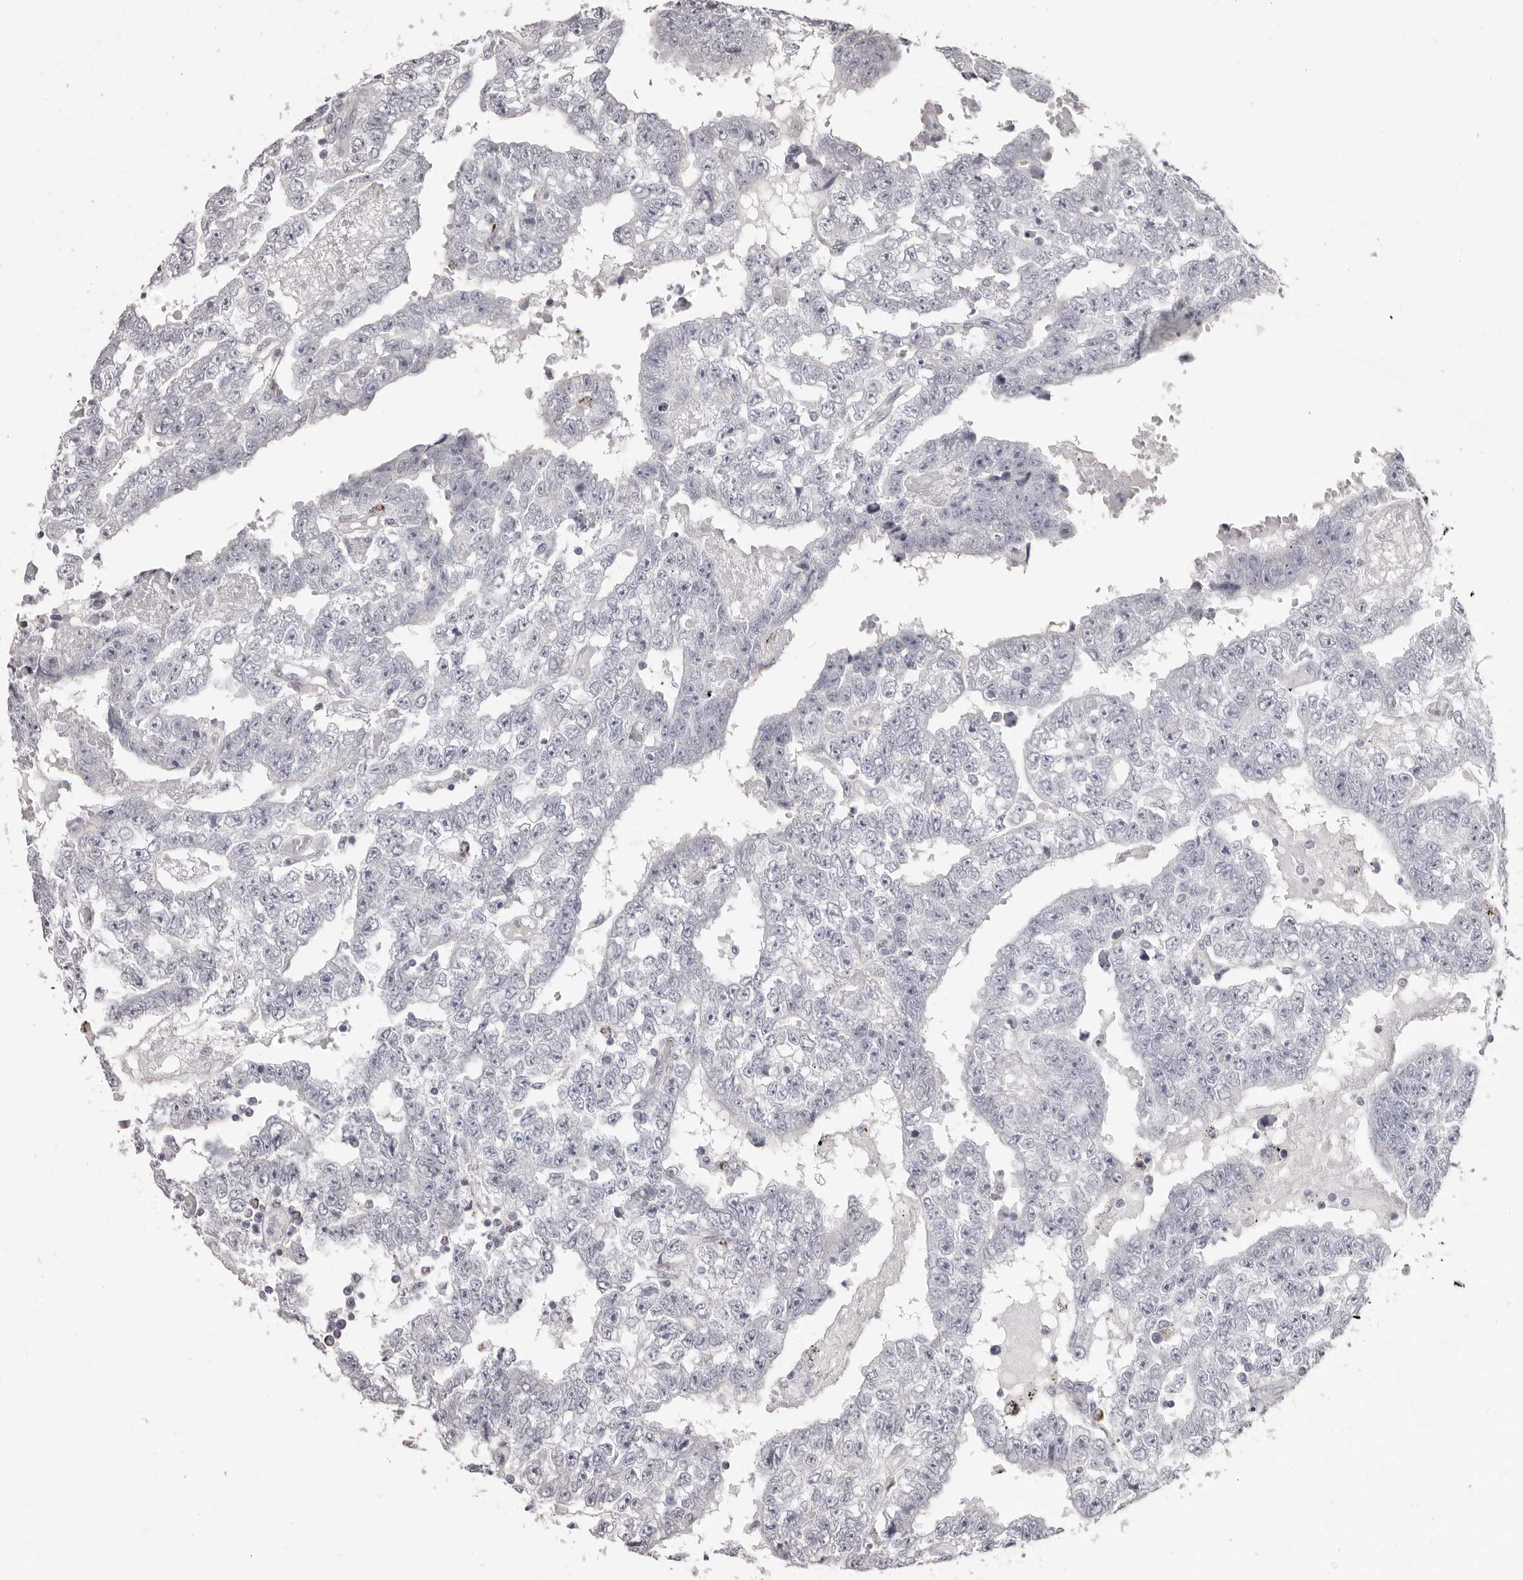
{"staining": {"intensity": "negative", "quantity": "none", "location": "none"}, "tissue": "testis cancer", "cell_type": "Tumor cells", "image_type": "cancer", "snomed": [{"axis": "morphology", "description": "Carcinoma, Embryonal, NOS"}, {"axis": "topography", "description": "Testis"}], "caption": "IHC photomicrograph of neoplastic tissue: human embryonal carcinoma (testis) stained with DAB demonstrates no significant protein positivity in tumor cells. Nuclei are stained in blue.", "gene": "PRMT2", "patient": {"sex": "male", "age": 25}}